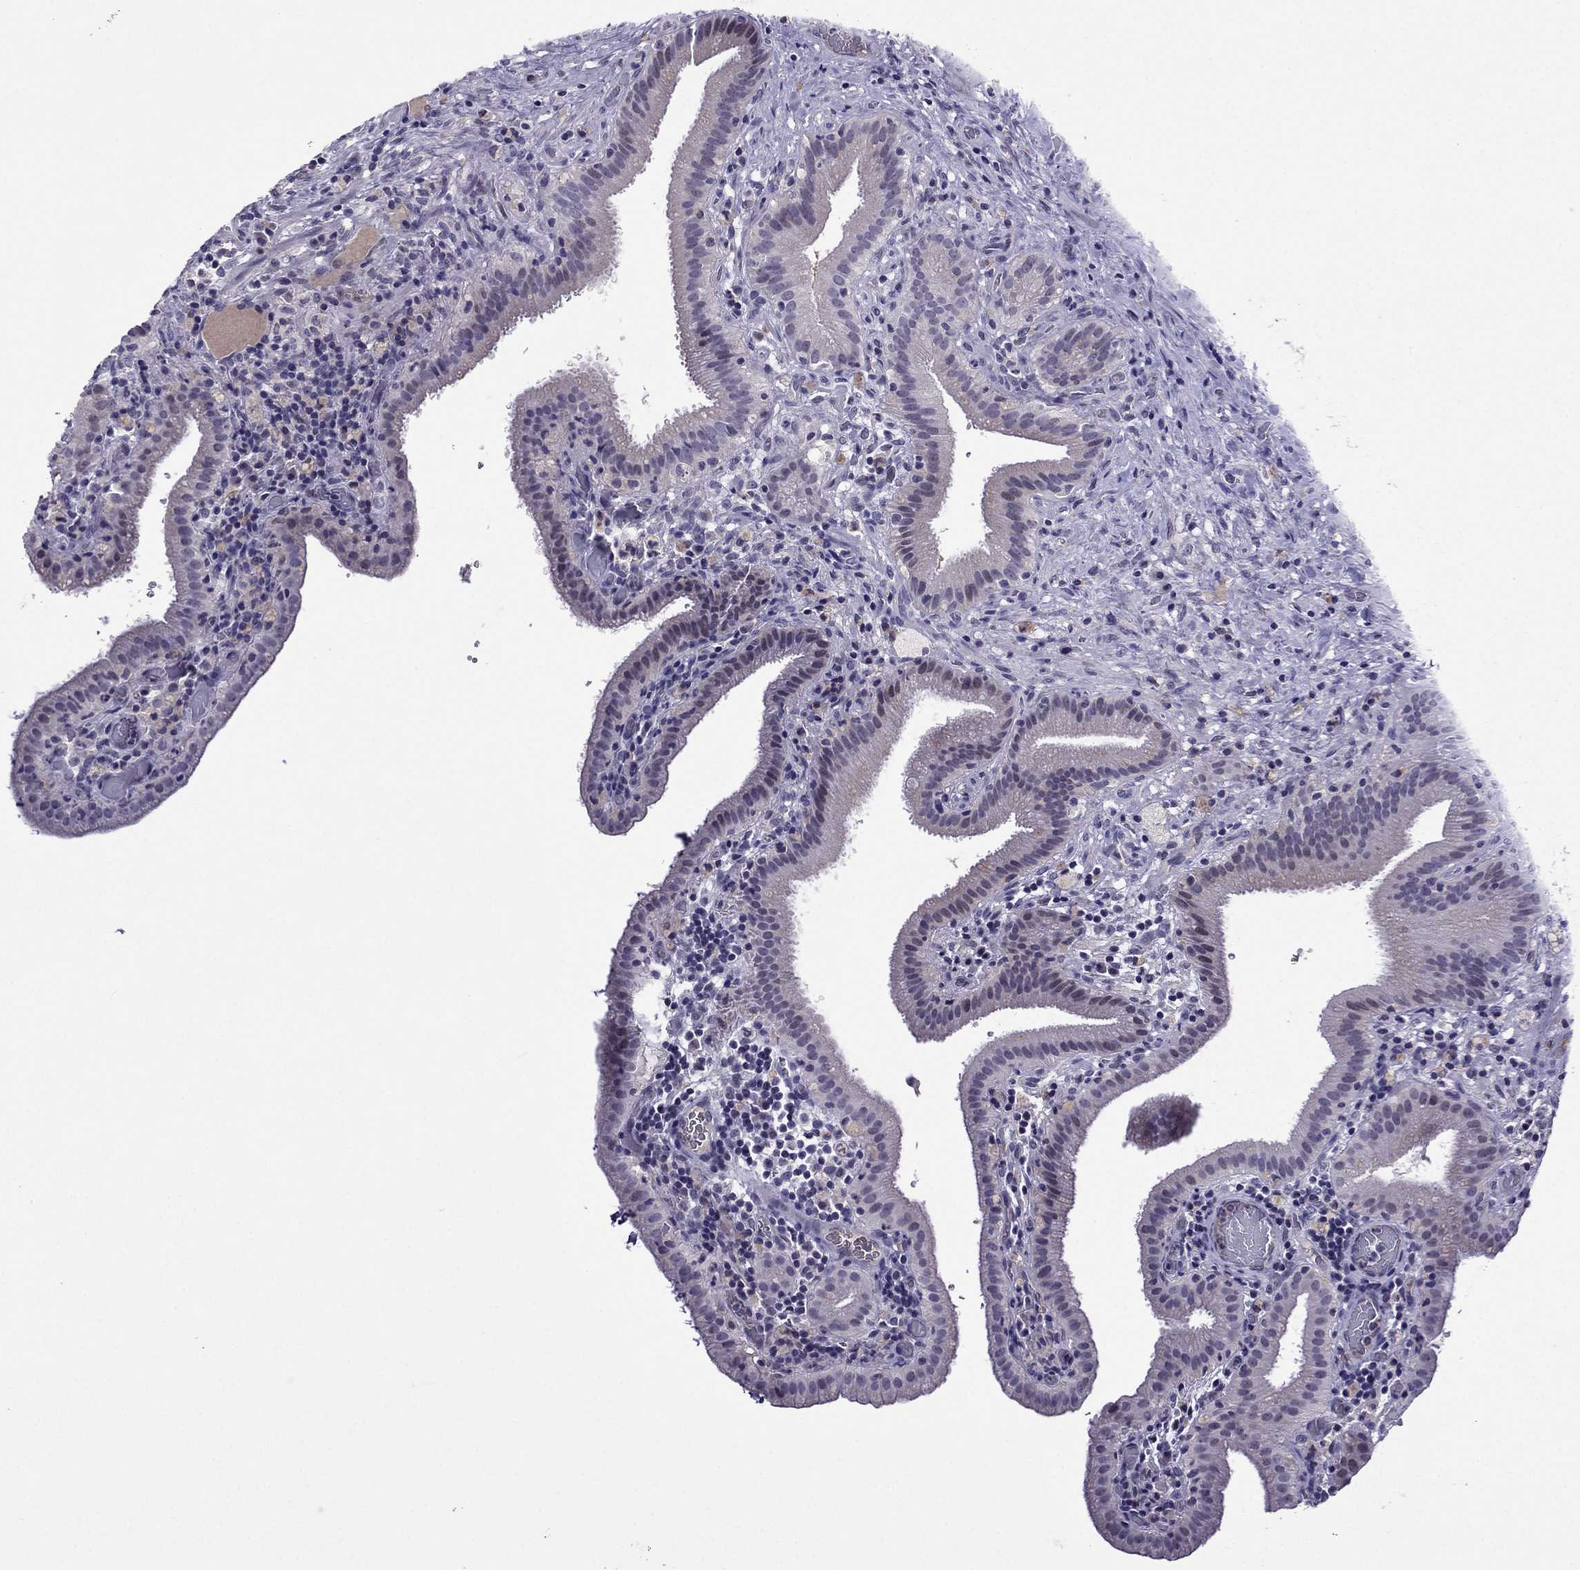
{"staining": {"intensity": "negative", "quantity": "none", "location": "none"}, "tissue": "gallbladder", "cell_type": "Glandular cells", "image_type": "normal", "snomed": [{"axis": "morphology", "description": "Normal tissue, NOS"}, {"axis": "topography", "description": "Gallbladder"}], "caption": "A high-resolution image shows immunohistochemistry (IHC) staining of normal gallbladder, which displays no significant staining in glandular cells.", "gene": "SPTBN4", "patient": {"sex": "male", "age": 62}}